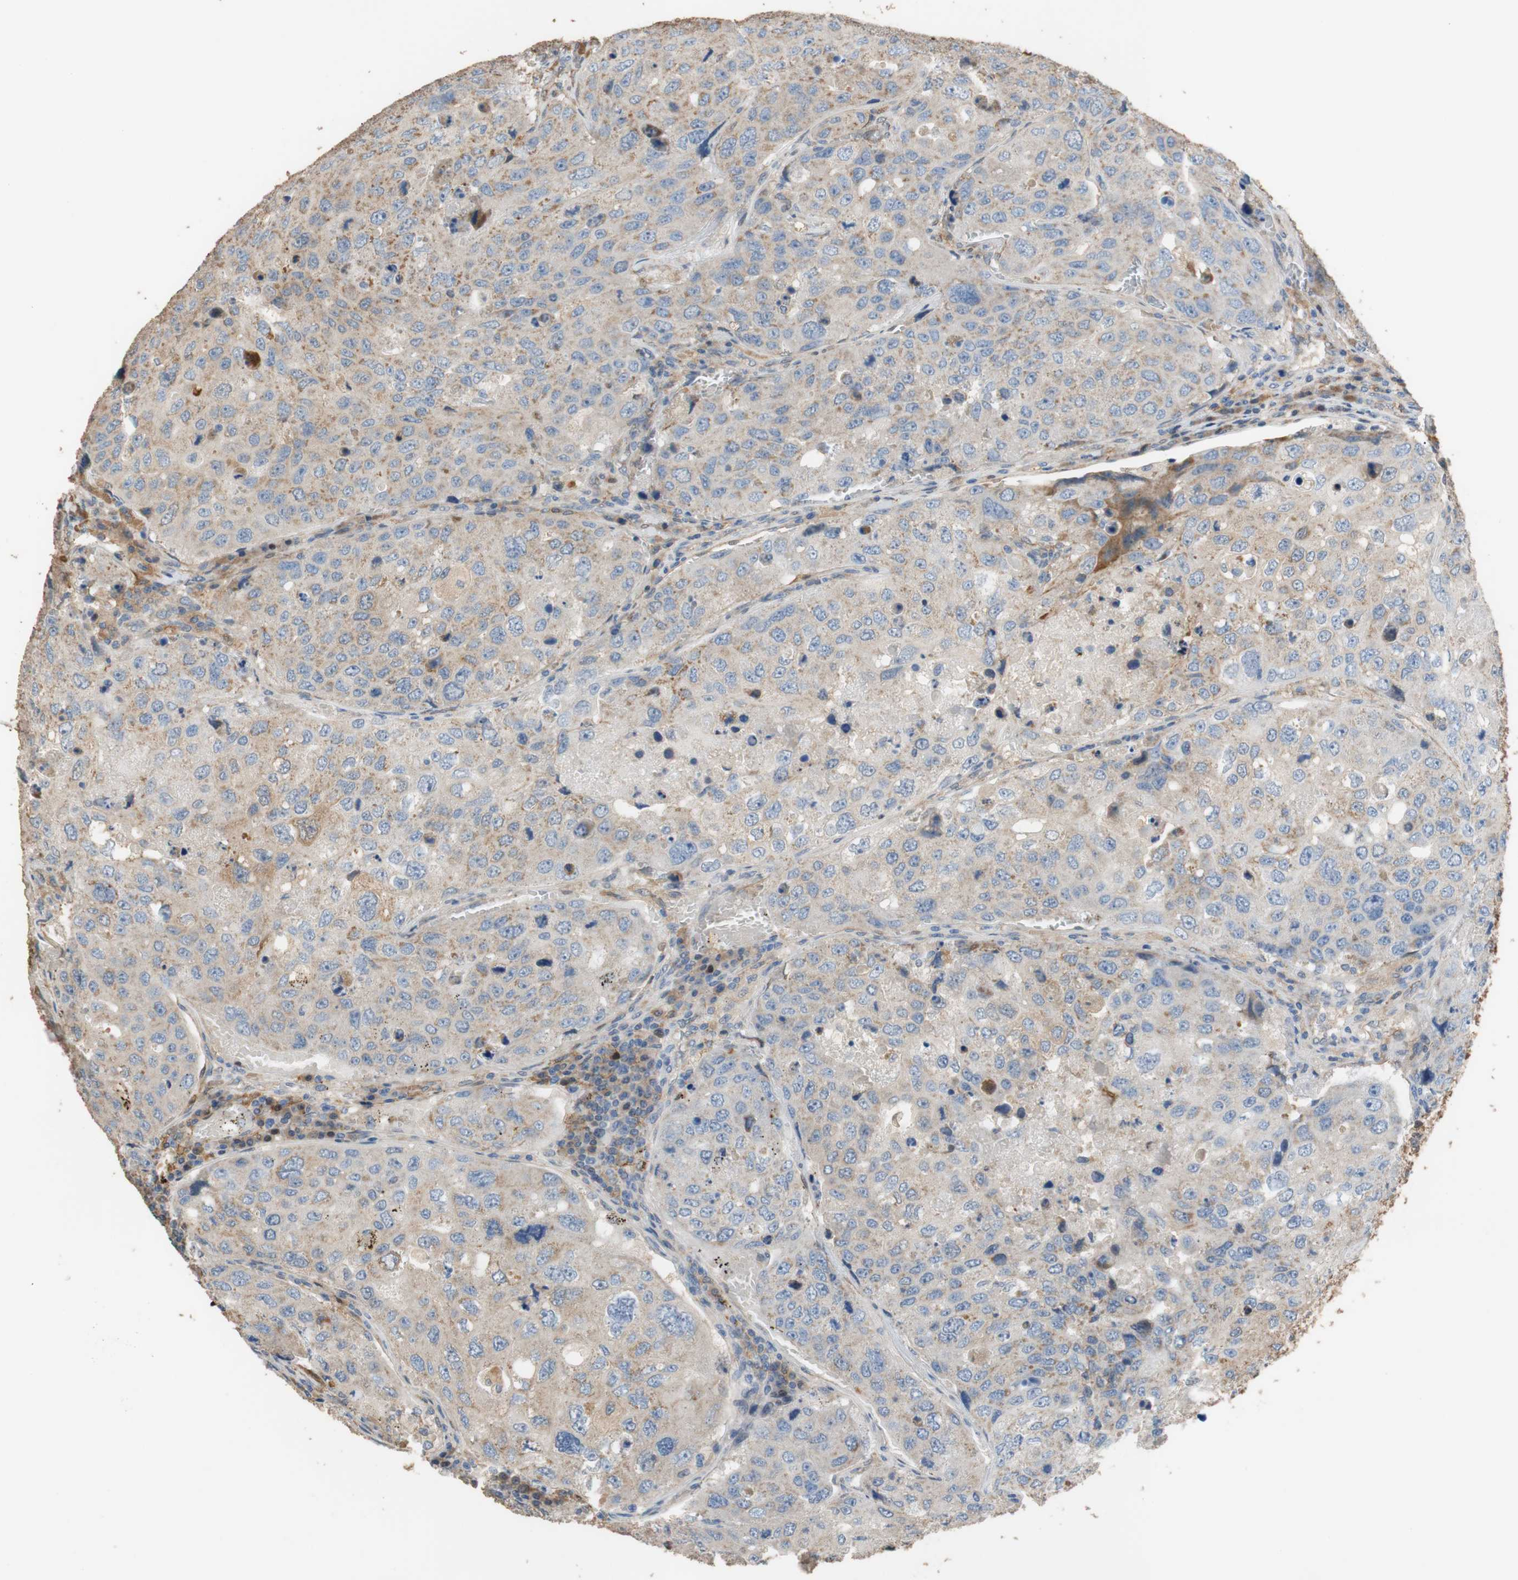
{"staining": {"intensity": "moderate", "quantity": ">75%", "location": "cytoplasmic/membranous"}, "tissue": "urothelial cancer", "cell_type": "Tumor cells", "image_type": "cancer", "snomed": [{"axis": "morphology", "description": "Urothelial carcinoma, High grade"}, {"axis": "topography", "description": "Lymph node"}, {"axis": "topography", "description": "Urinary bladder"}], "caption": "Approximately >75% of tumor cells in human urothelial cancer show moderate cytoplasmic/membranous protein staining as visualized by brown immunohistochemical staining.", "gene": "ALDH1A2", "patient": {"sex": "male", "age": 51}}